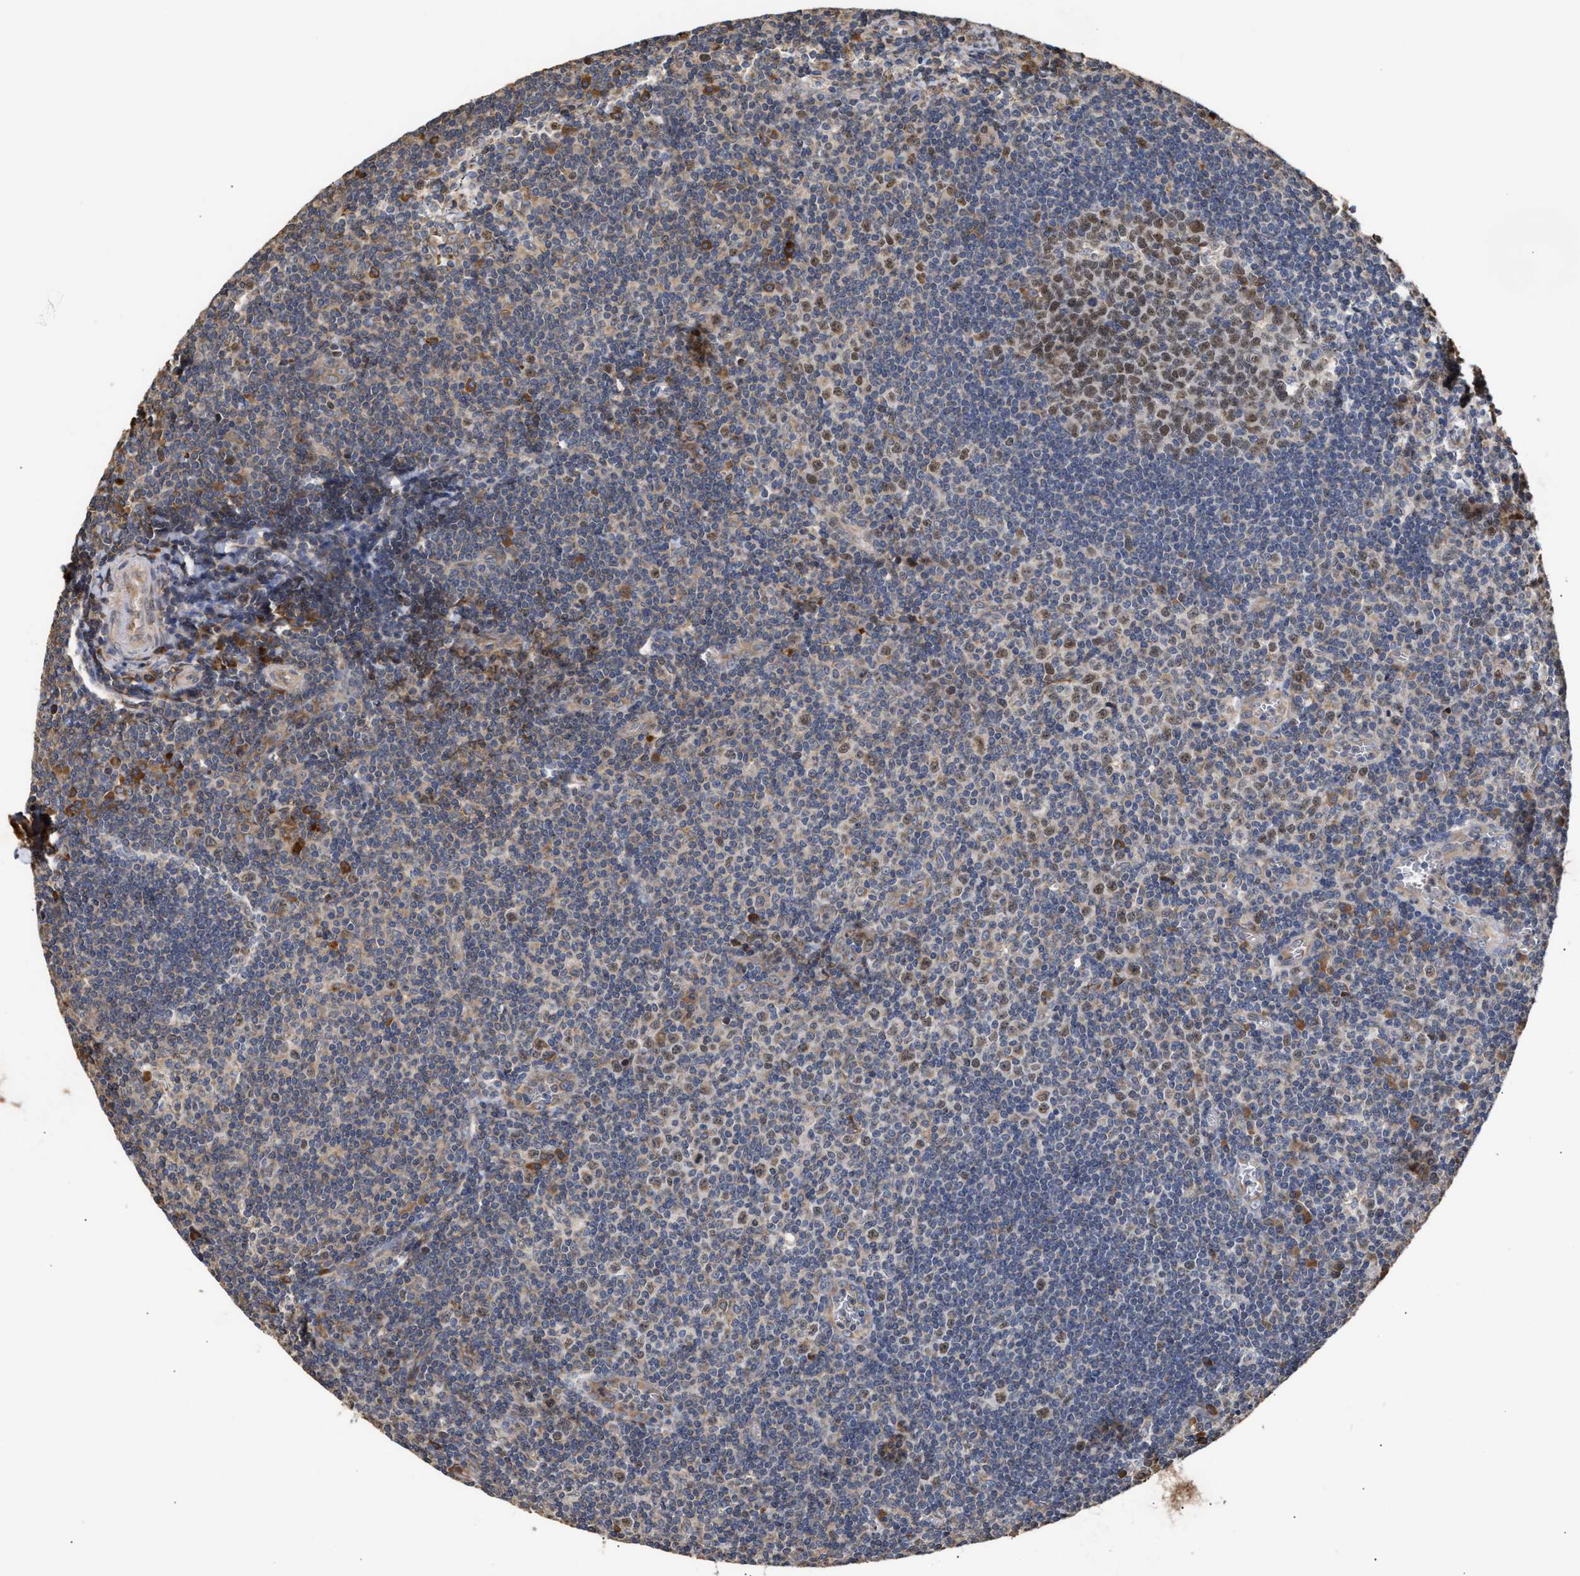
{"staining": {"intensity": "moderate", "quantity": ">75%", "location": "nuclear"}, "tissue": "tonsil", "cell_type": "Germinal center cells", "image_type": "normal", "snomed": [{"axis": "morphology", "description": "Normal tissue, NOS"}, {"axis": "topography", "description": "Tonsil"}], "caption": "Protein expression by immunohistochemistry (IHC) demonstrates moderate nuclear positivity in approximately >75% of germinal center cells in benign tonsil.", "gene": "GOSR1", "patient": {"sex": "male", "age": 37}}